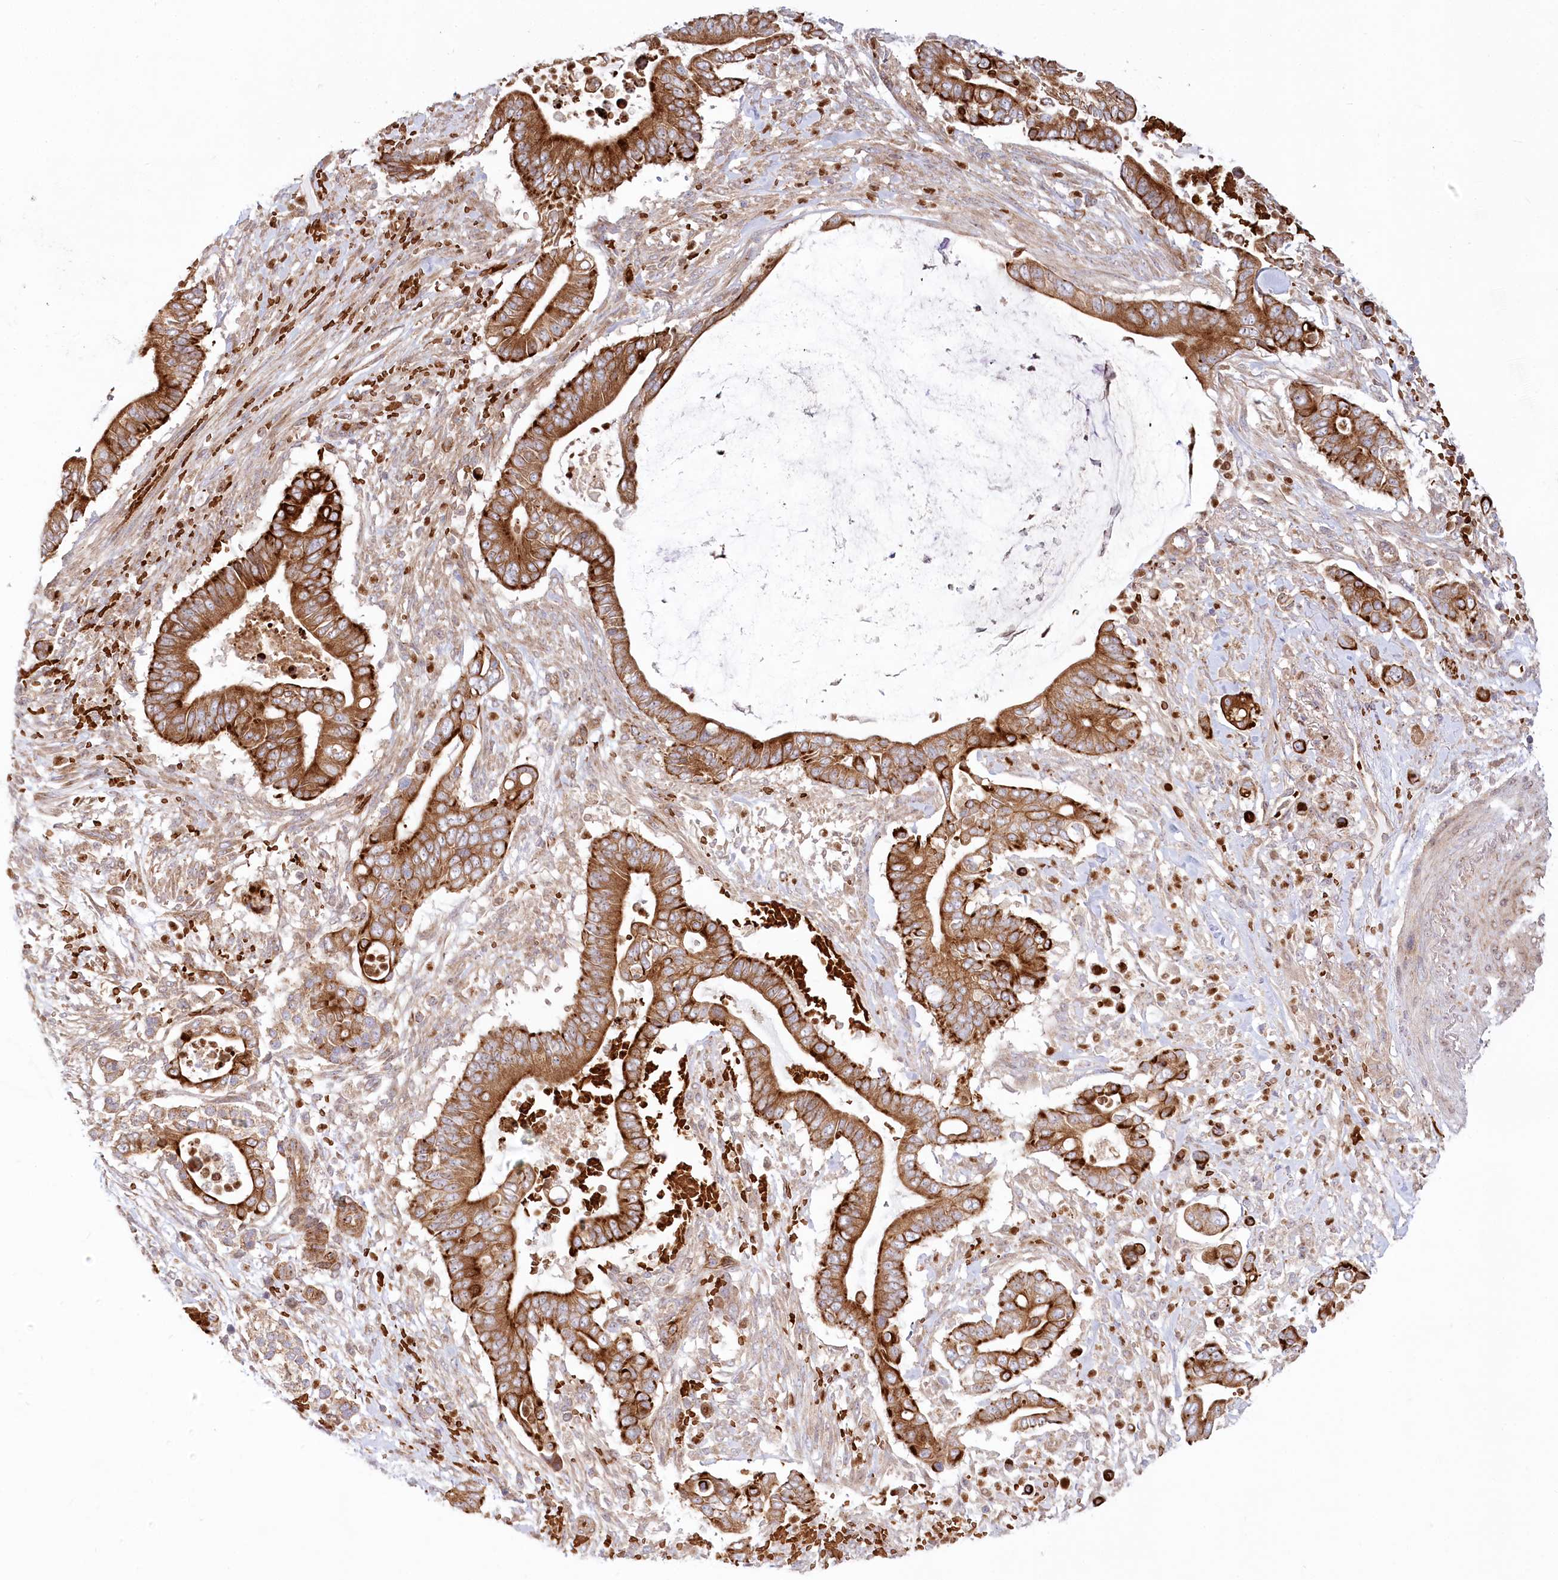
{"staining": {"intensity": "moderate", "quantity": ">75%", "location": "cytoplasmic/membranous"}, "tissue": "pancreatic cancer", "cell_type": "Tumor cells", "image_type": "cancer", "snomed": [{"axis": "morphology", "description": "Adenocarcinoma, NOS"}, {"axis": "topography", "description": "Pancreas"}], "caption": "Pancreatic cancer (adenocarcinoma) tissue reveals moderate cytoplasmic/membranous expression in about >75% of tumor cells", "gene": "COMMD3", "patient": {"sex": "male", "age": 68}}